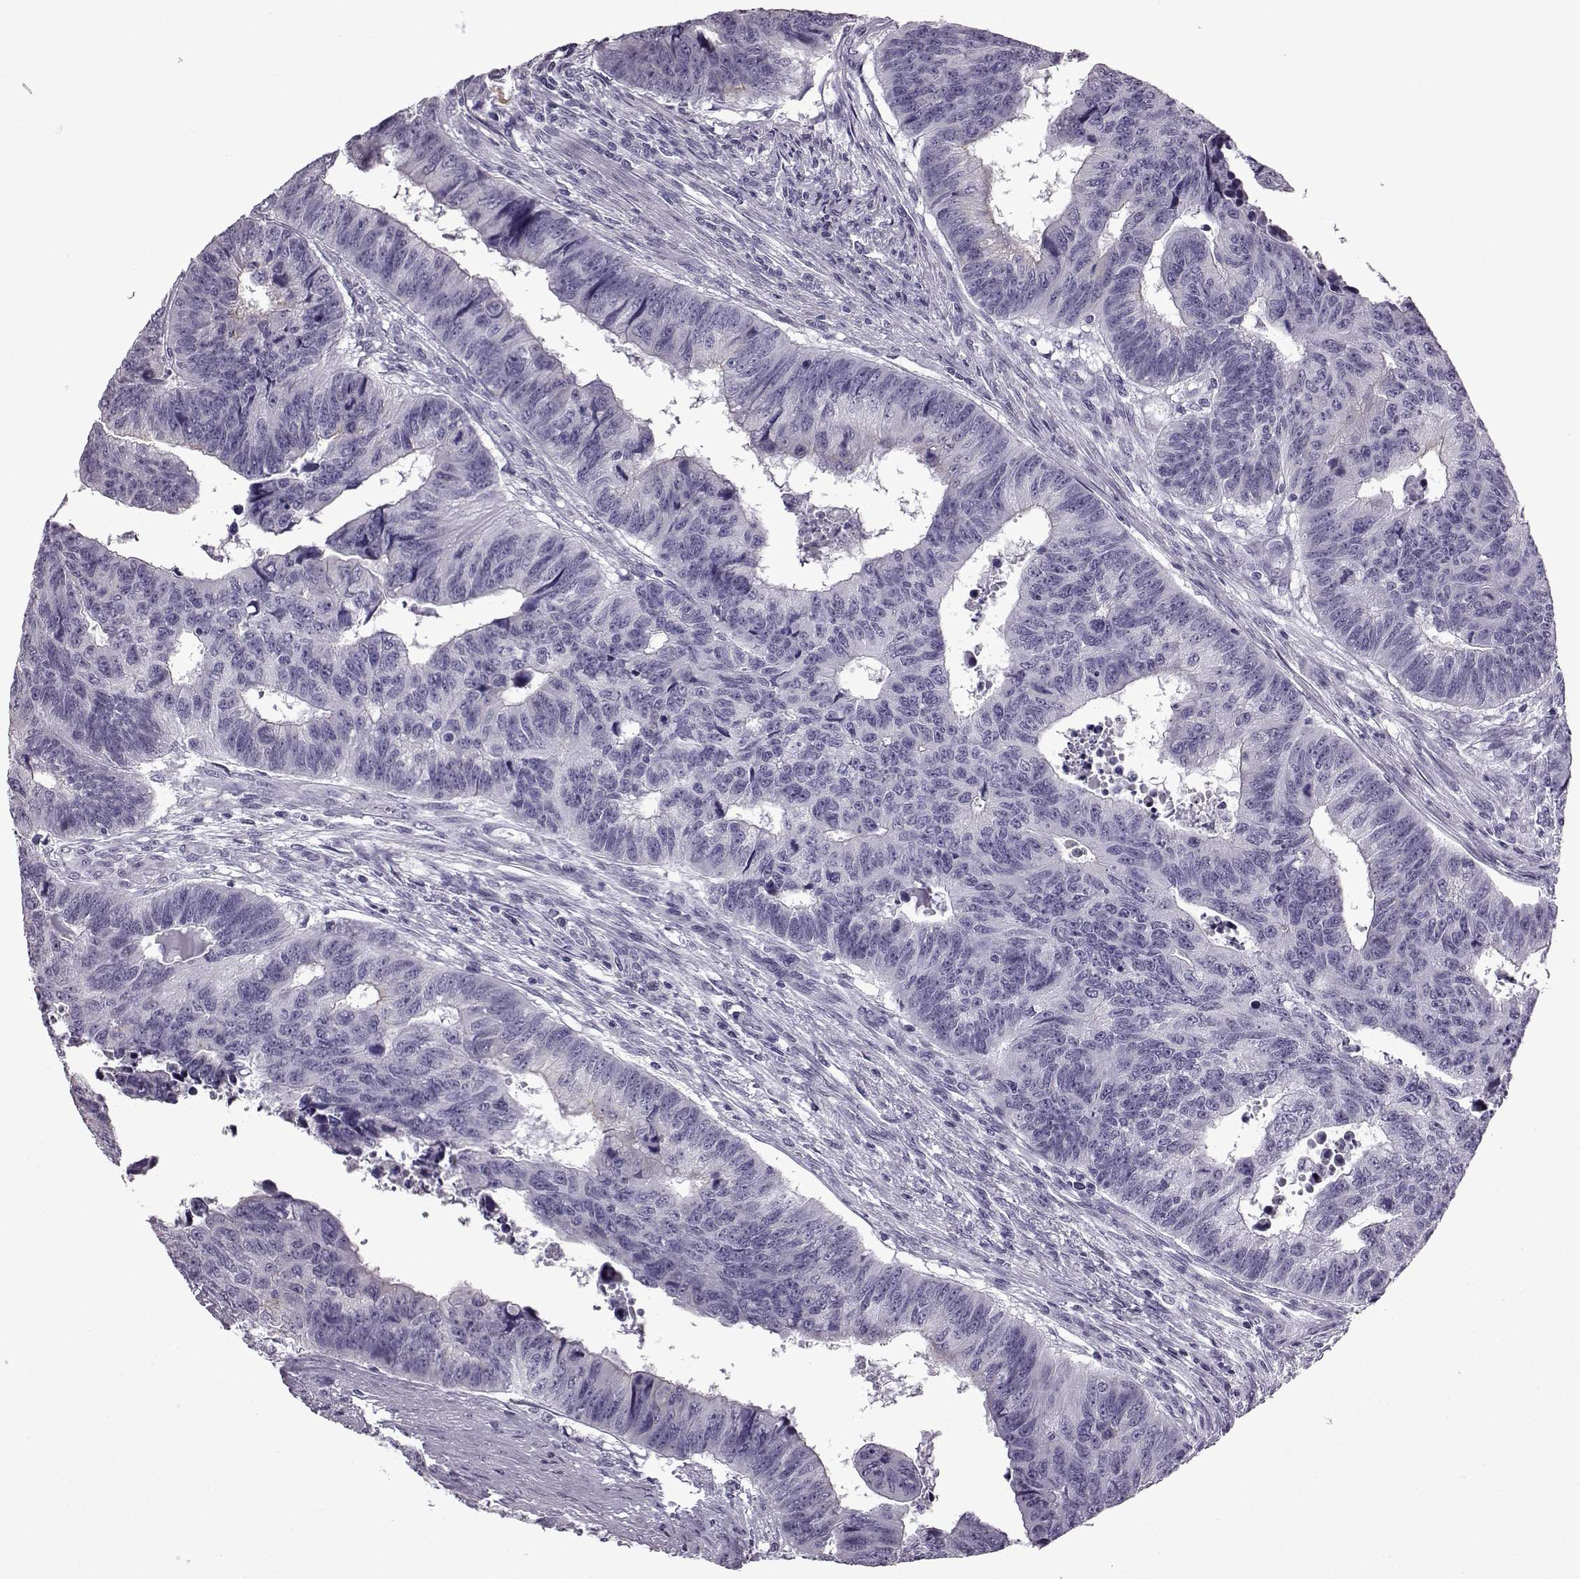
{"staining": {"intensity": "weak", "quantity": "<25%", "location": "cytoplasmic/membranous"}, "tissue": "colorectal cancer", "cell_type": "Tumor cells", "image_type": "cancer", "snomed": [{"axis": "morphology", "description": "Adenocarcinoma, NOS"}, {"axis": "topography", "description": "Rectum"}], "caption": "Immunohistochemical staining of adenocarcinoma (colorectal) displays no significant expression in tumor cells.", "gene": "SLC28A2", "patient": {"sex": "female", "age": 85}}